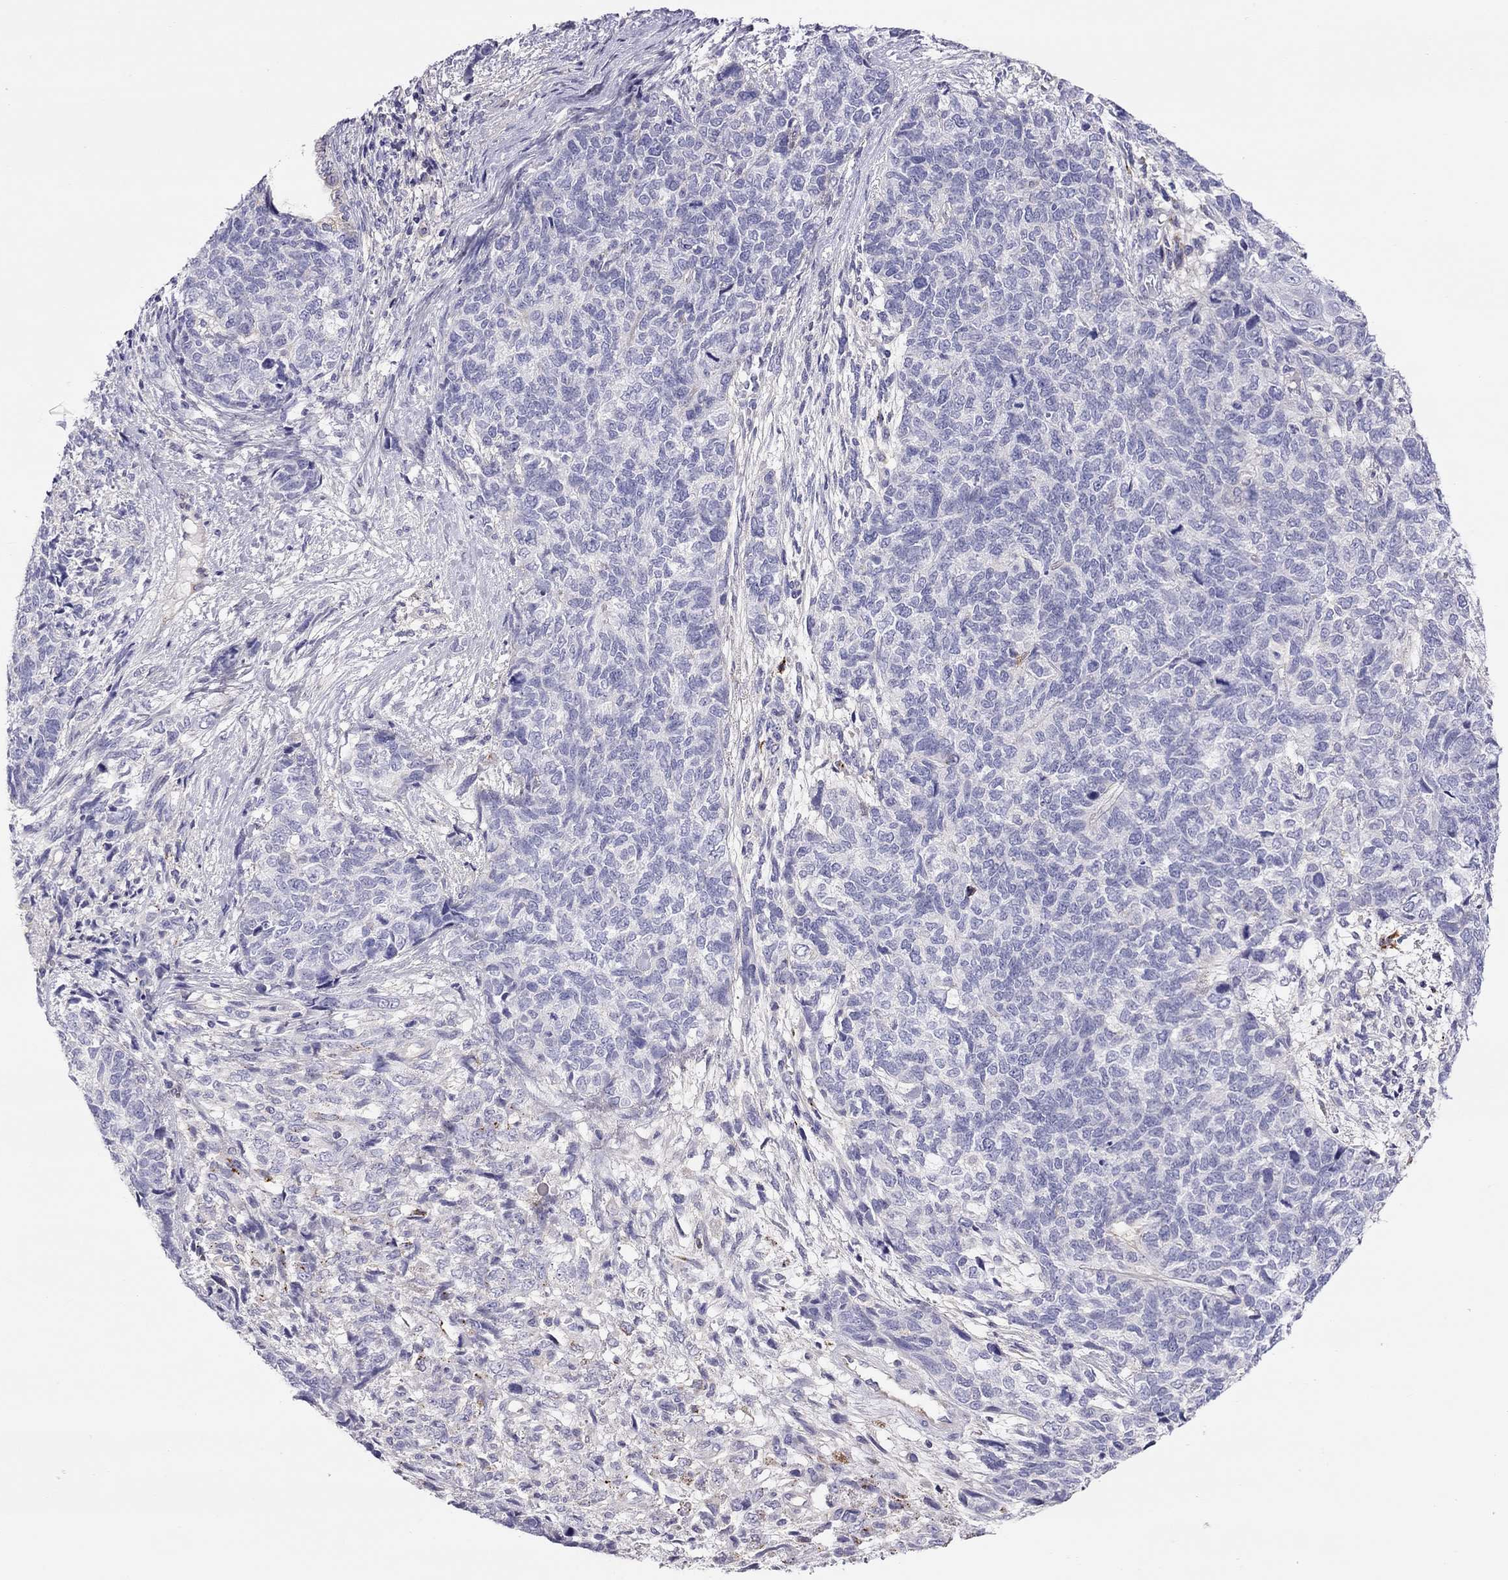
{"staining": {"intensity": "negative", "quantity": "none", "location": "none"}, "tissue": "cervical cancer", "cell_type": "Tumor cells", "image_type": "cancer", "snomed": [{"axis": "morphology", "description": "Squamous cell carcinoma, NOS"}, {"axis": "topography", "description": "Cervix"}], "caption": "The image shows no significant expression in tumor cells of cervical cancer (squamous cell carcinoma). (Brightfield microscopy of DAB (3,3'-diaminobenzidine) IHC at high magnification).", "gene": "ALOX15B", "patient": {"sex": "female", "age": 63}}